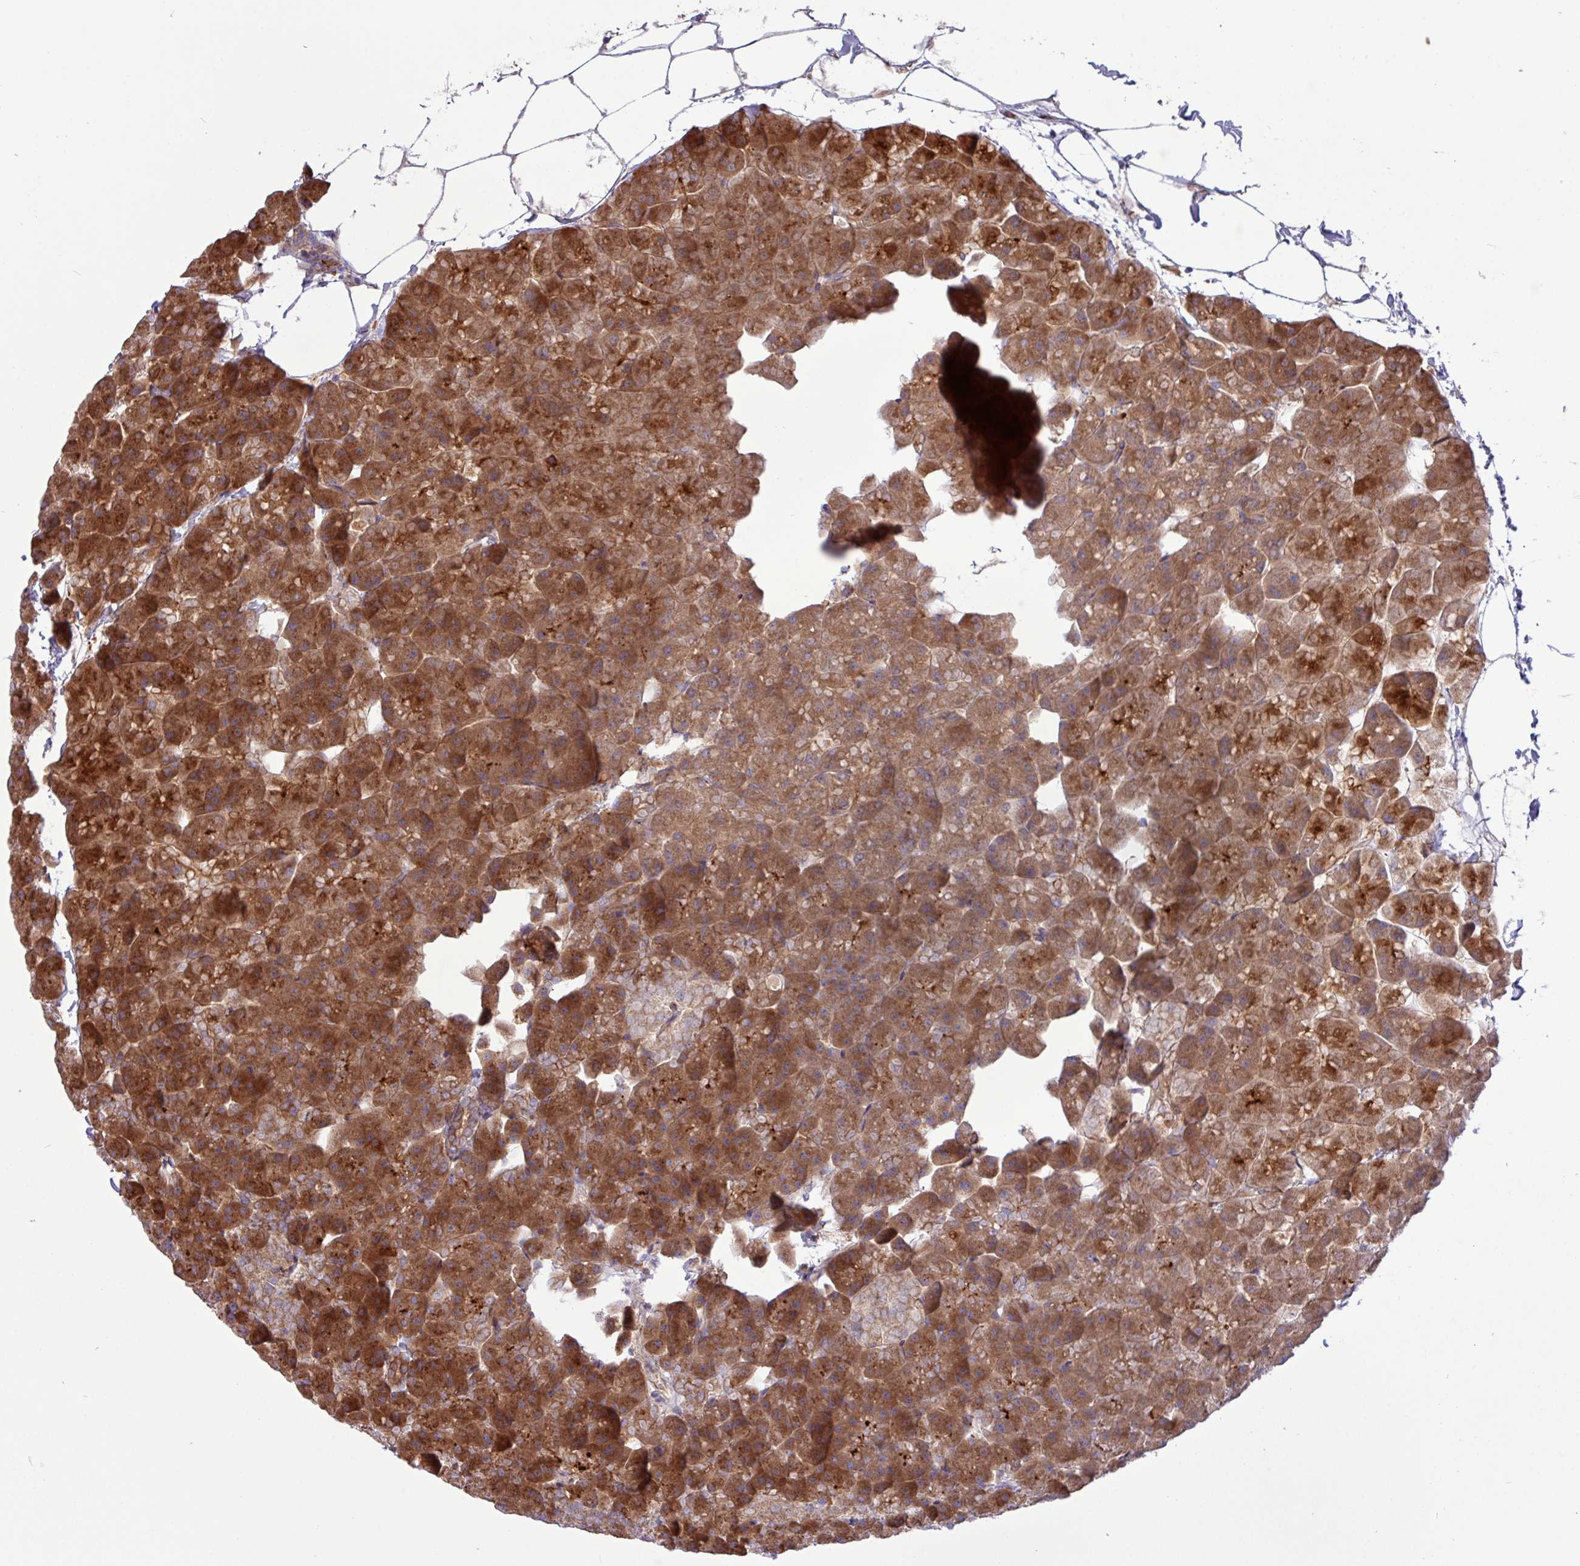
{"staining": {"intensity": "strong", "quantity": ">75%", "location": "cytoplasmic/membranous"}, "tissue": "pancreas", "cell_type": "Exocrine glandular cells", "image_type": "normal", "snomed": [{"axis": "morphology", "description": "Normal tissue, NOS"}, {"axis": "topography", "description": "Pancreas"}], "caption": "IHC image of benign human pancreas stained for a protein (brown), which demonstrates high levels of strong cytoplasmic/membranous expression in about >75% of exocrine glandular cells.", "gene": "RAB19", "patient": {"sex": "male", "age": 35}}